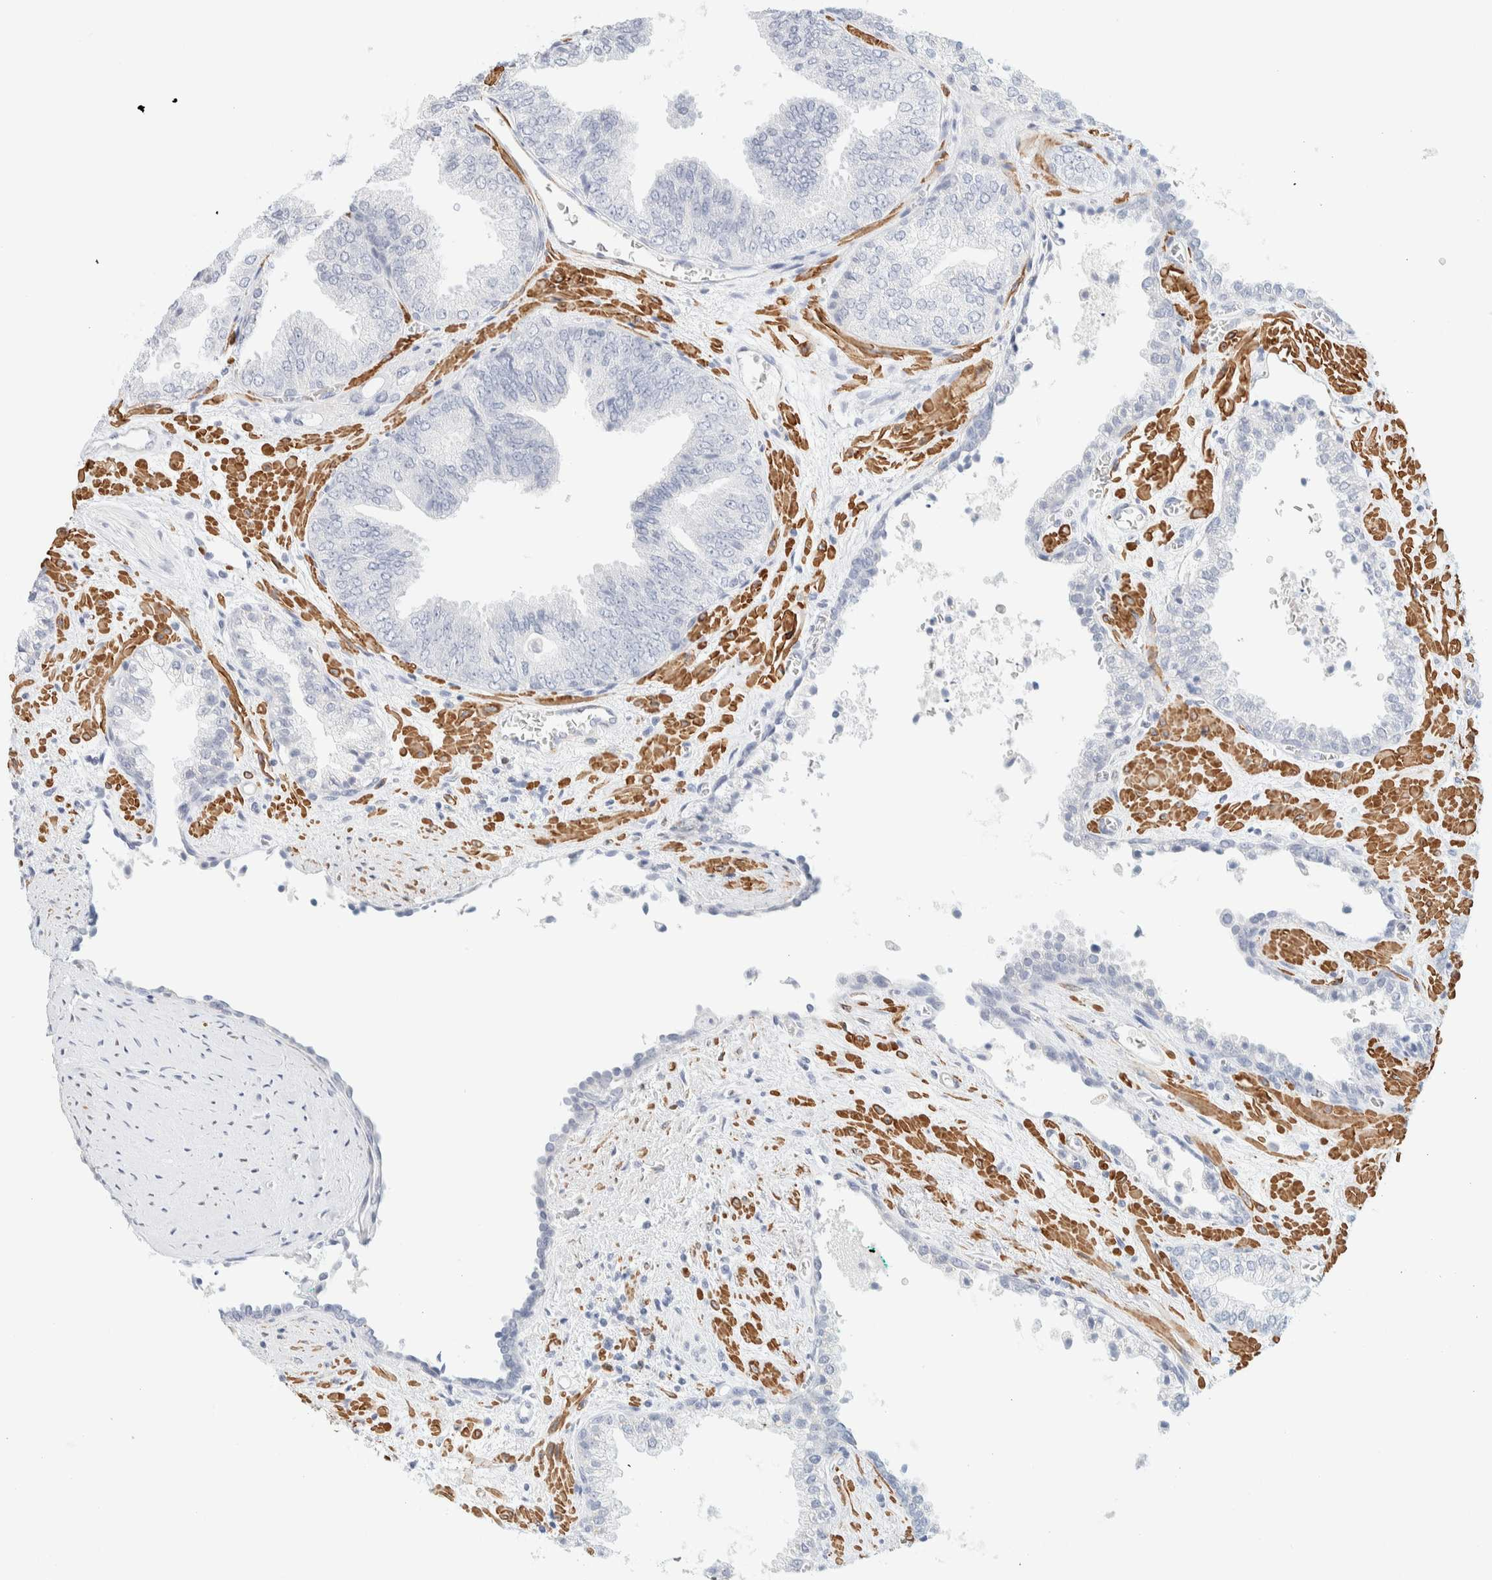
{"staining": {"intensity": "negative", "quantity": "none", "location": "none"}, "tissue": "prostate cancer", "cell_type": "Tumor cells", "image_type": "cancer", "snomed": [{"axis": "morphology", "description": "Adenocarcinoma, Low grade"}, {"axis": "topography", "description": "Prostate"}], "caption": "The photomicrograph shows no significant expression in tumor cells of adenocarcinoma (low-grade) (prostate).", "gene": "AFMID", "patient": {"sex": "male", "age": 71}}